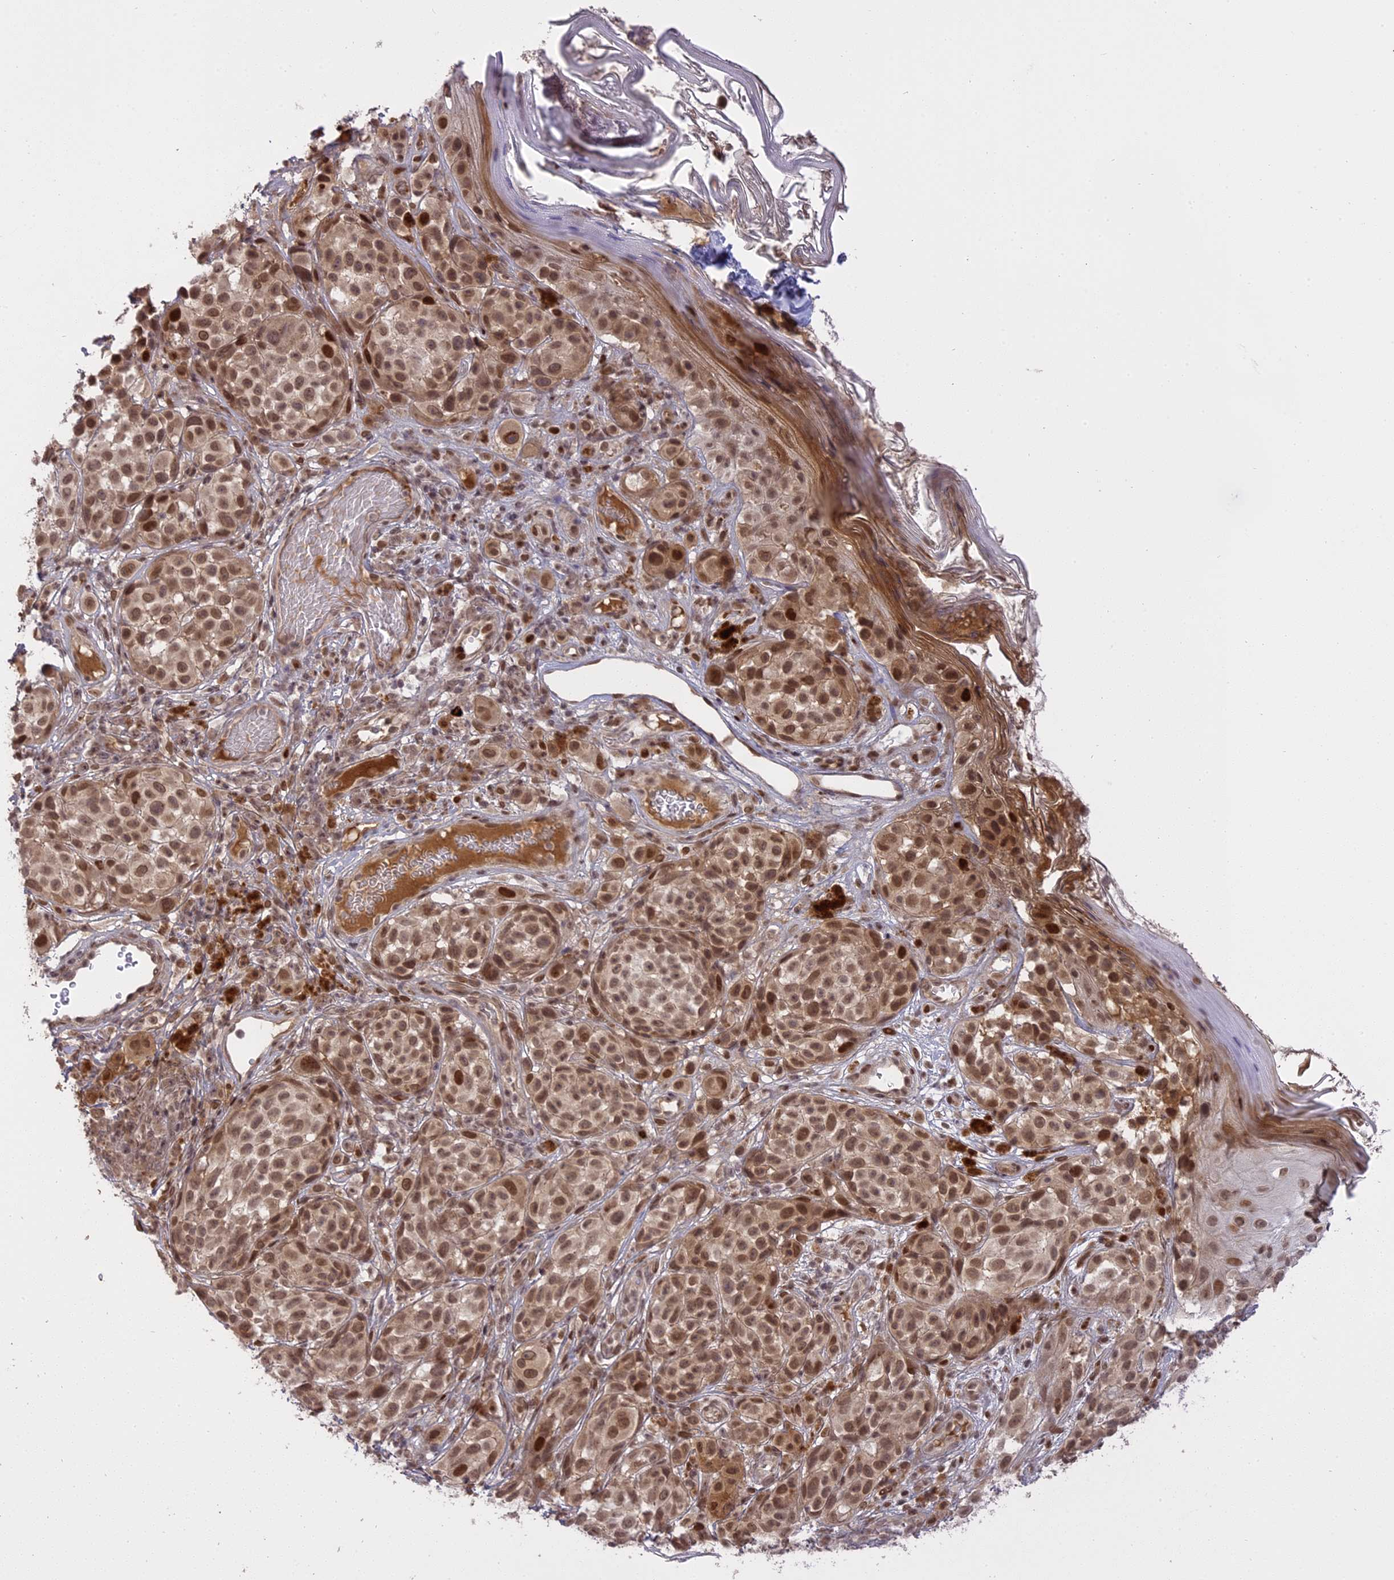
{"staining": {"intensity": "moderate", "quantity": ">75%", "location": "nuclear"}, "tissue": "melanoma", "cell_type": "Tumor cells", "image_type": "cancer", "snomed": [{"axis": "morphology", "description": "Malignant melanoma, NOS"}, {"axis": "topography", "description": "Skin"}], "caption": "Immunohistochemical staining of malignant melanoma exhibits medium levels of moderate nuclear protein expression in about >75% of tumor cells. (Brightfield microscopy of DAB IHC at high magnification).", "gene": "PRELID2", "patient": {"sex": "male", "age": 38}}